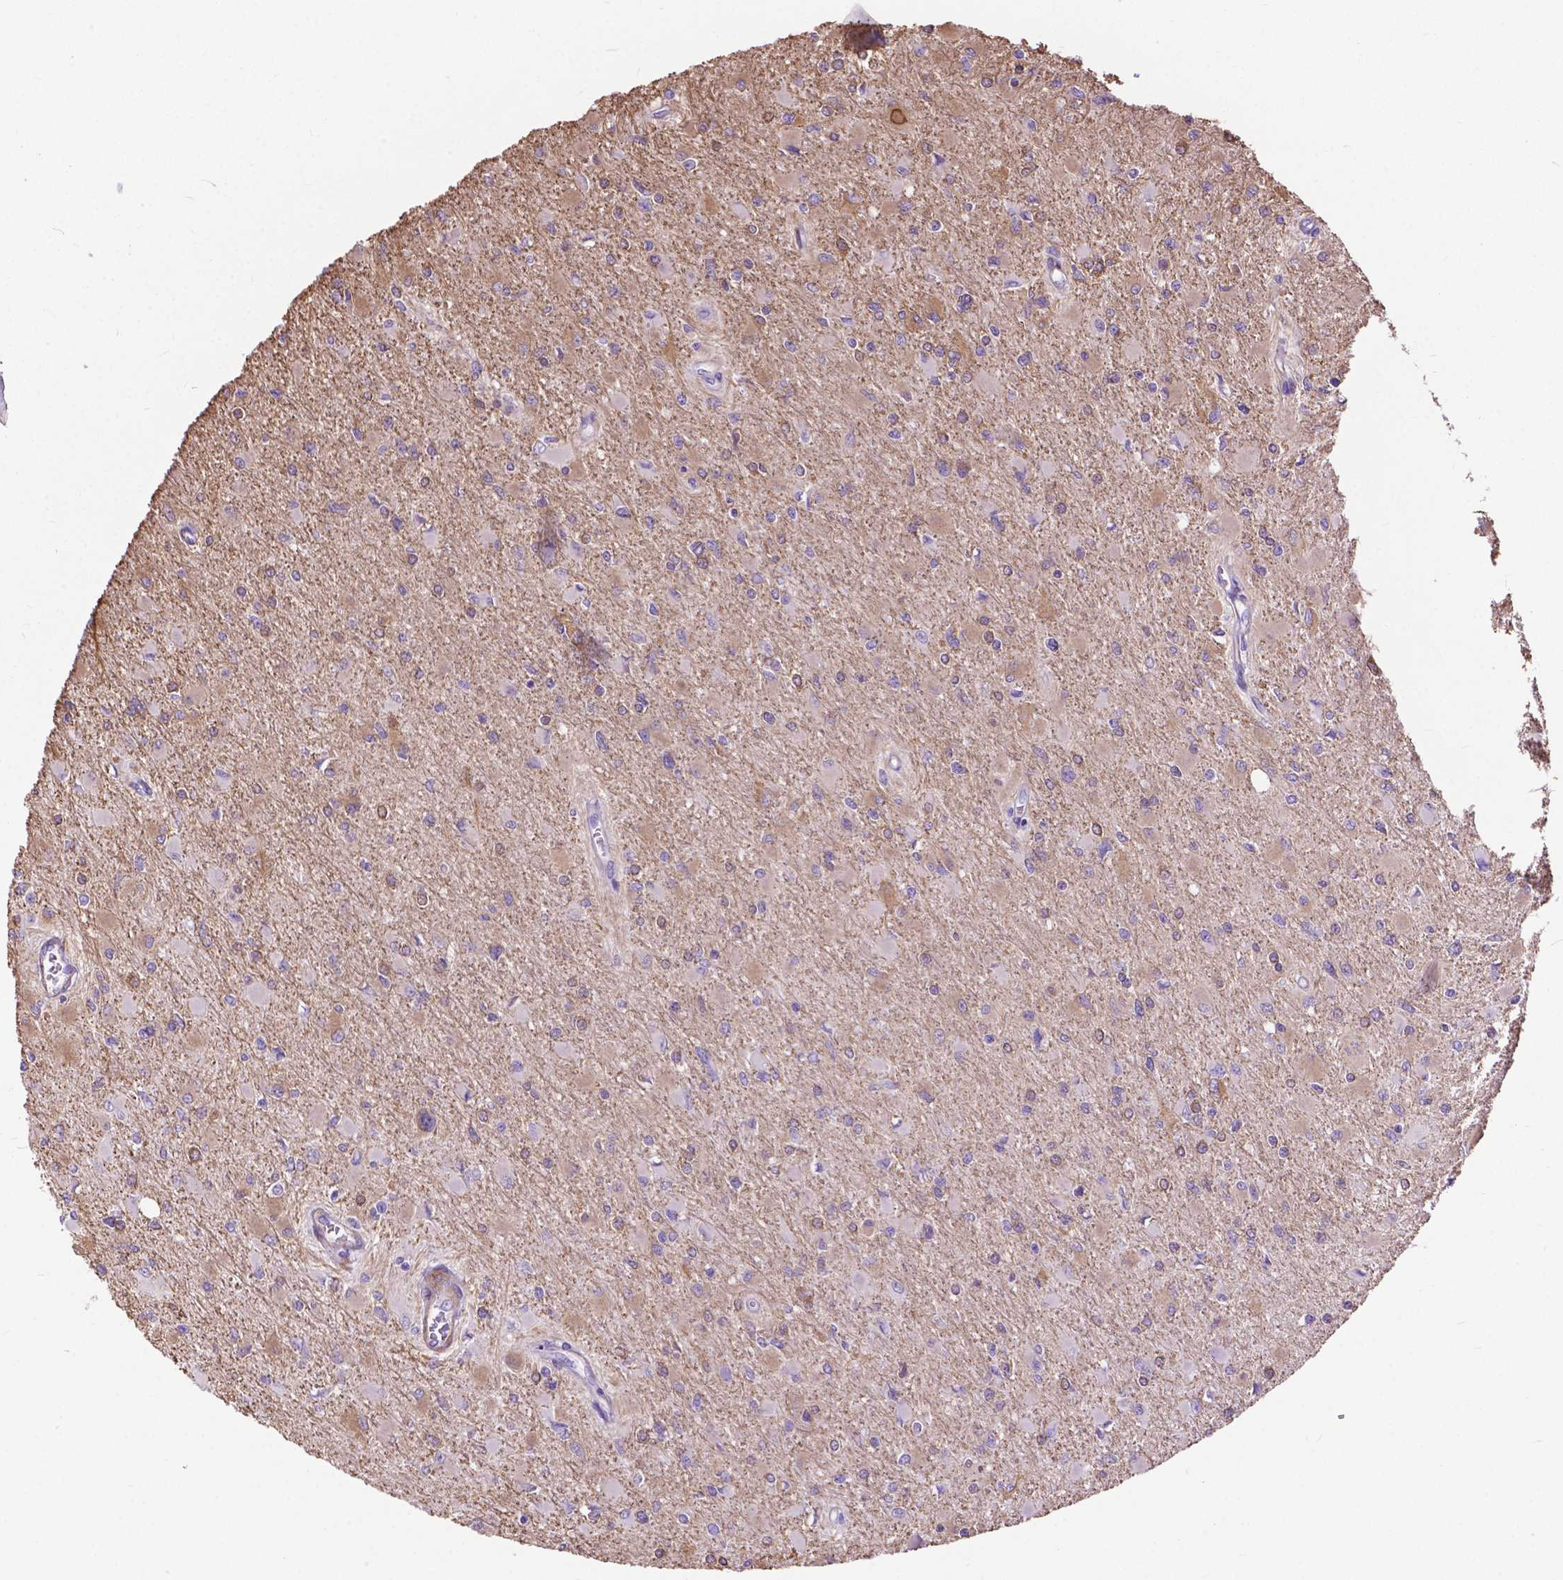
{"staining": {"intensity": "weak", "quantity": "<25%", "location": "cytoplasmic/membranous"}, "tissue": "glioma", "cell_type": "Tumor cells", "image_type": "cancer", "snomed": [{"axis": "morphology", "description": "Glioma, malignant, High grade"}, {"axis": "topography", "description": "Cerebral cortex"}], "caption": "Tumor cells show no significant protein expression in glioma.", "gene": "PCDHA12", "patient": {"sex": "female", "age": 36}}